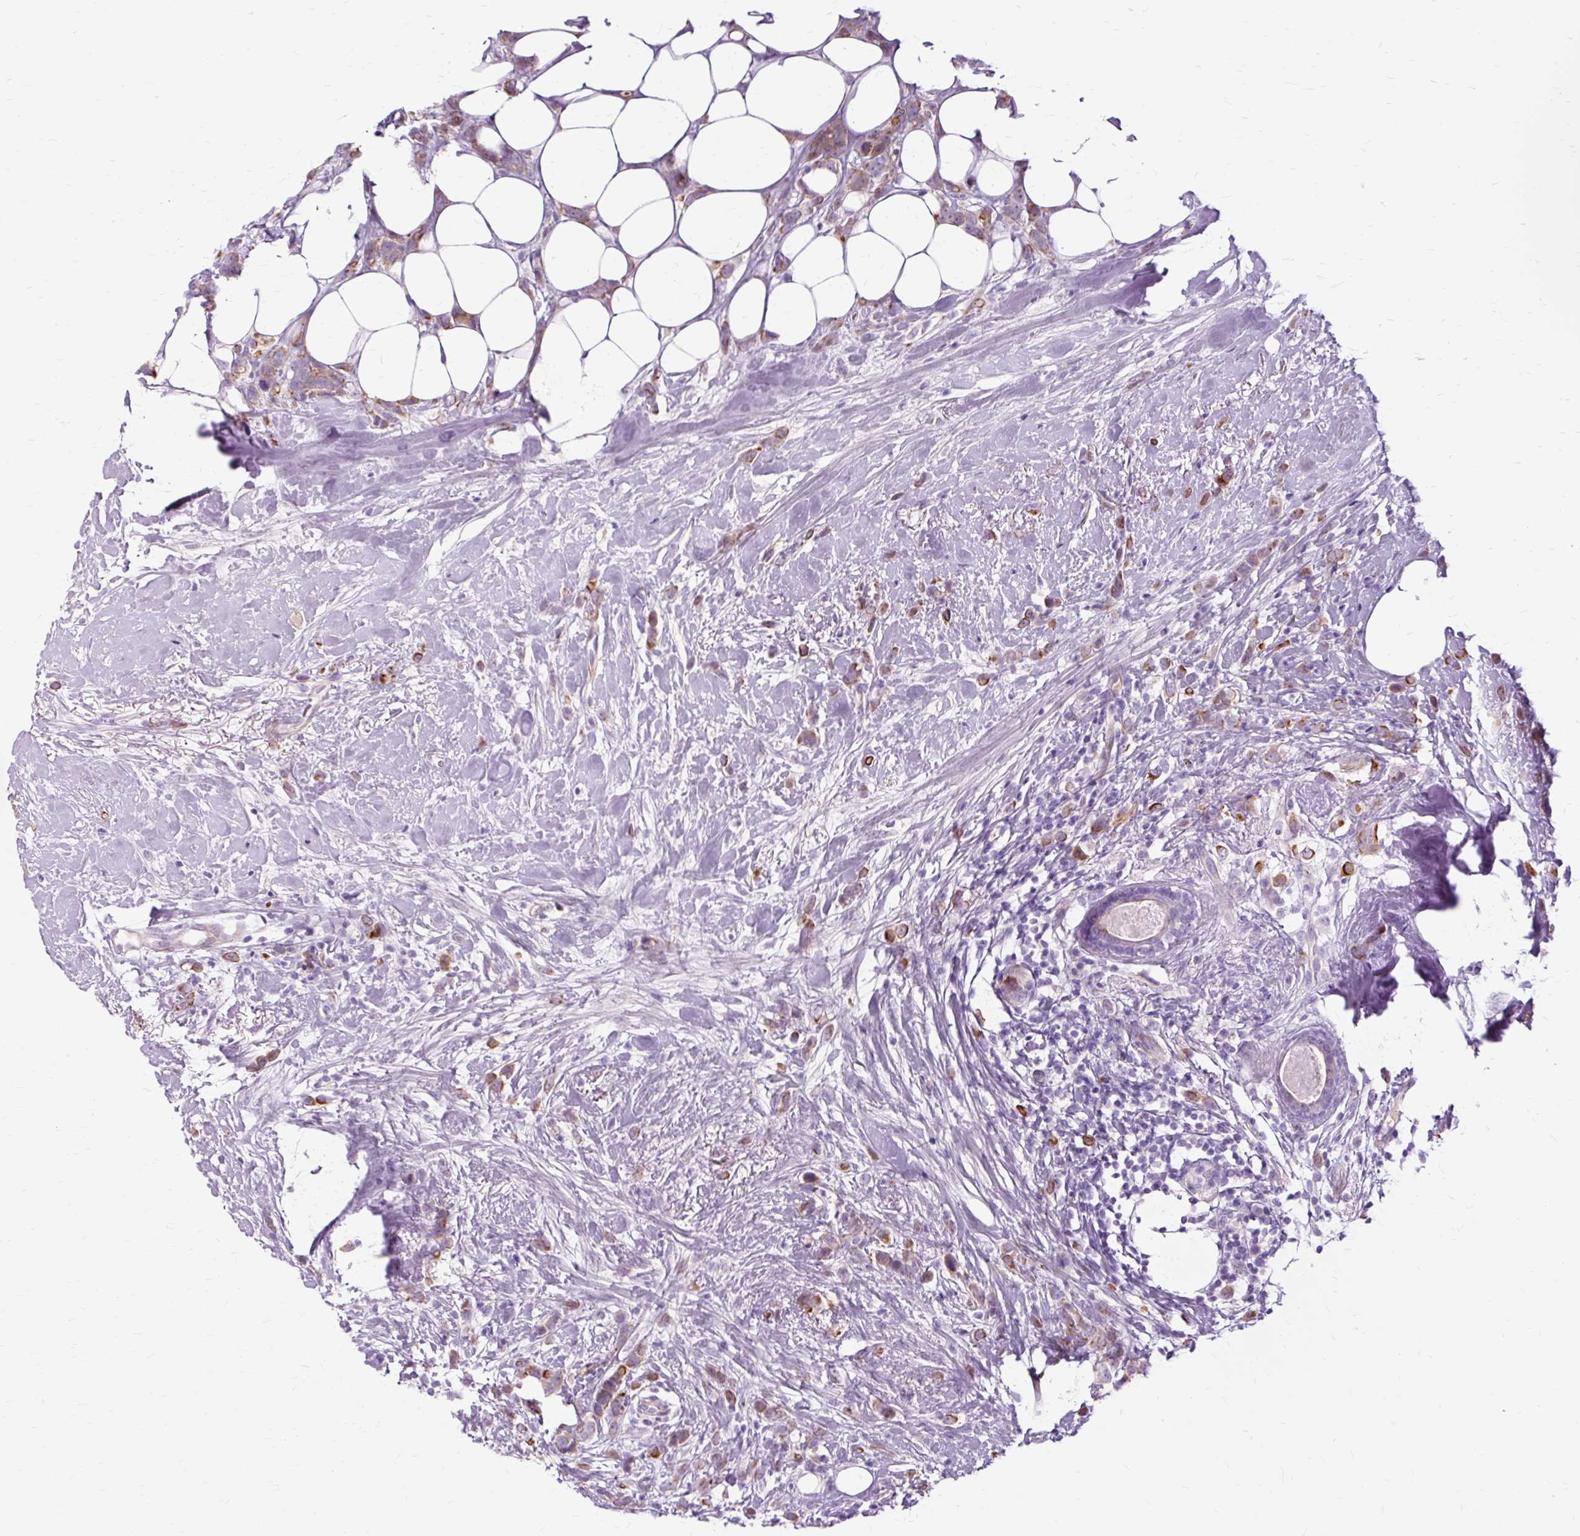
{"staining": {"intensity": "moderate", "quantity": "25%-75%", "location": "cytoplasmic/membranous"}, "tissue": "breast cancer", "cell_type": "Tumor cells", "image_type": "cancer", "snomed": [{"axis": "morphology", "description": "Duct carcinoma"}, {"axis": "topography", "description": "Breast"}], "caption": "Breast cancer (intraductal carcinoma) stained for a protein (brown) shows moderate cytoplasmic/membranous positive positivity in about 25%-75% of tumor cells.", "gene": "DCTN4", "patient": {"sex": "female", "age": 80}}